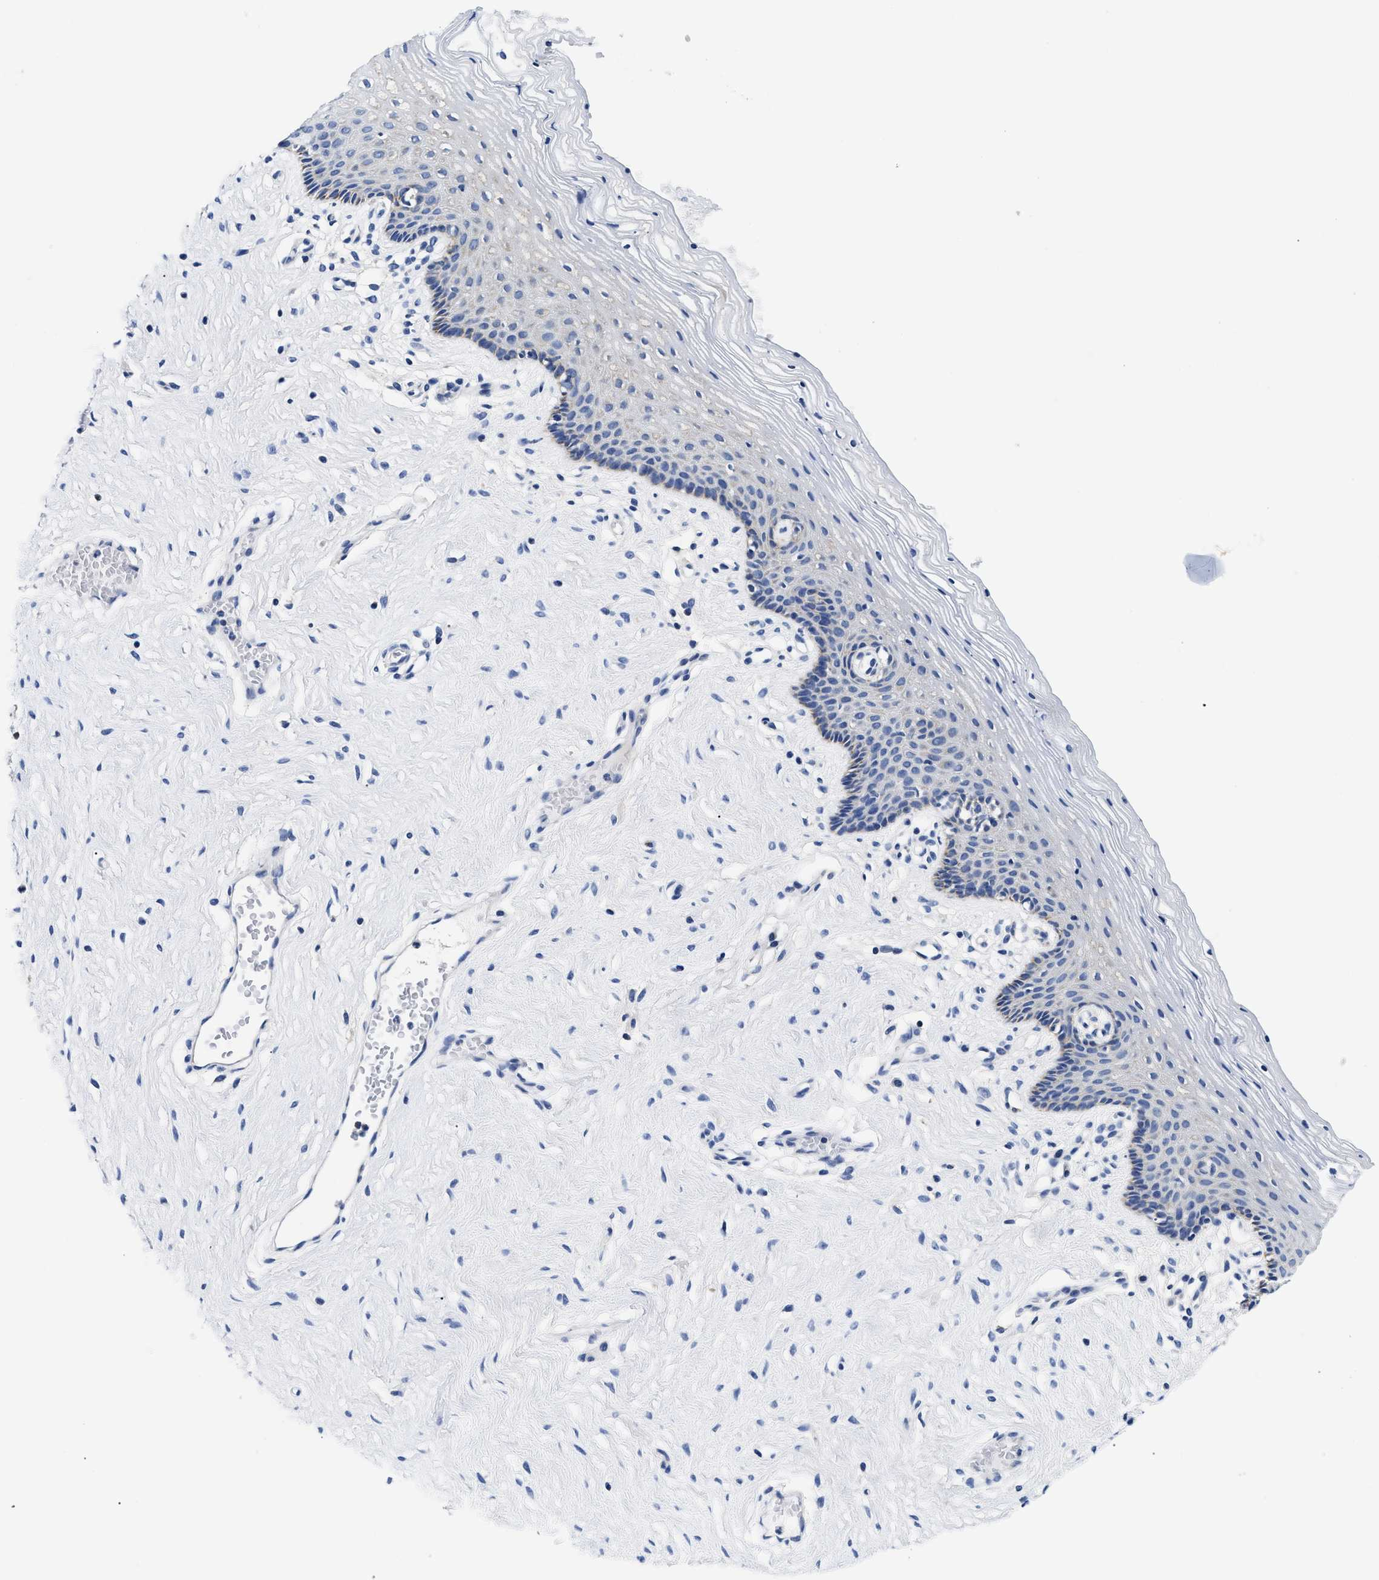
{"staining": {"intensity": "negative", "quantity": "none", "location": "none"}, "tissue": "vagina", "cell_type": "Squamous epithelial cells", "image_type": "normal", "snomed": [{"axis": "morphology", "description": "Normal tissue, NOS"}, {"axis": "topography", "description": "Vagina"}], "caption": "The IHC image has no significant positivity in squamous epithelial cells of vagina.", "gene": "MEA1", "patient": {"sex": "female", "age": 32}}